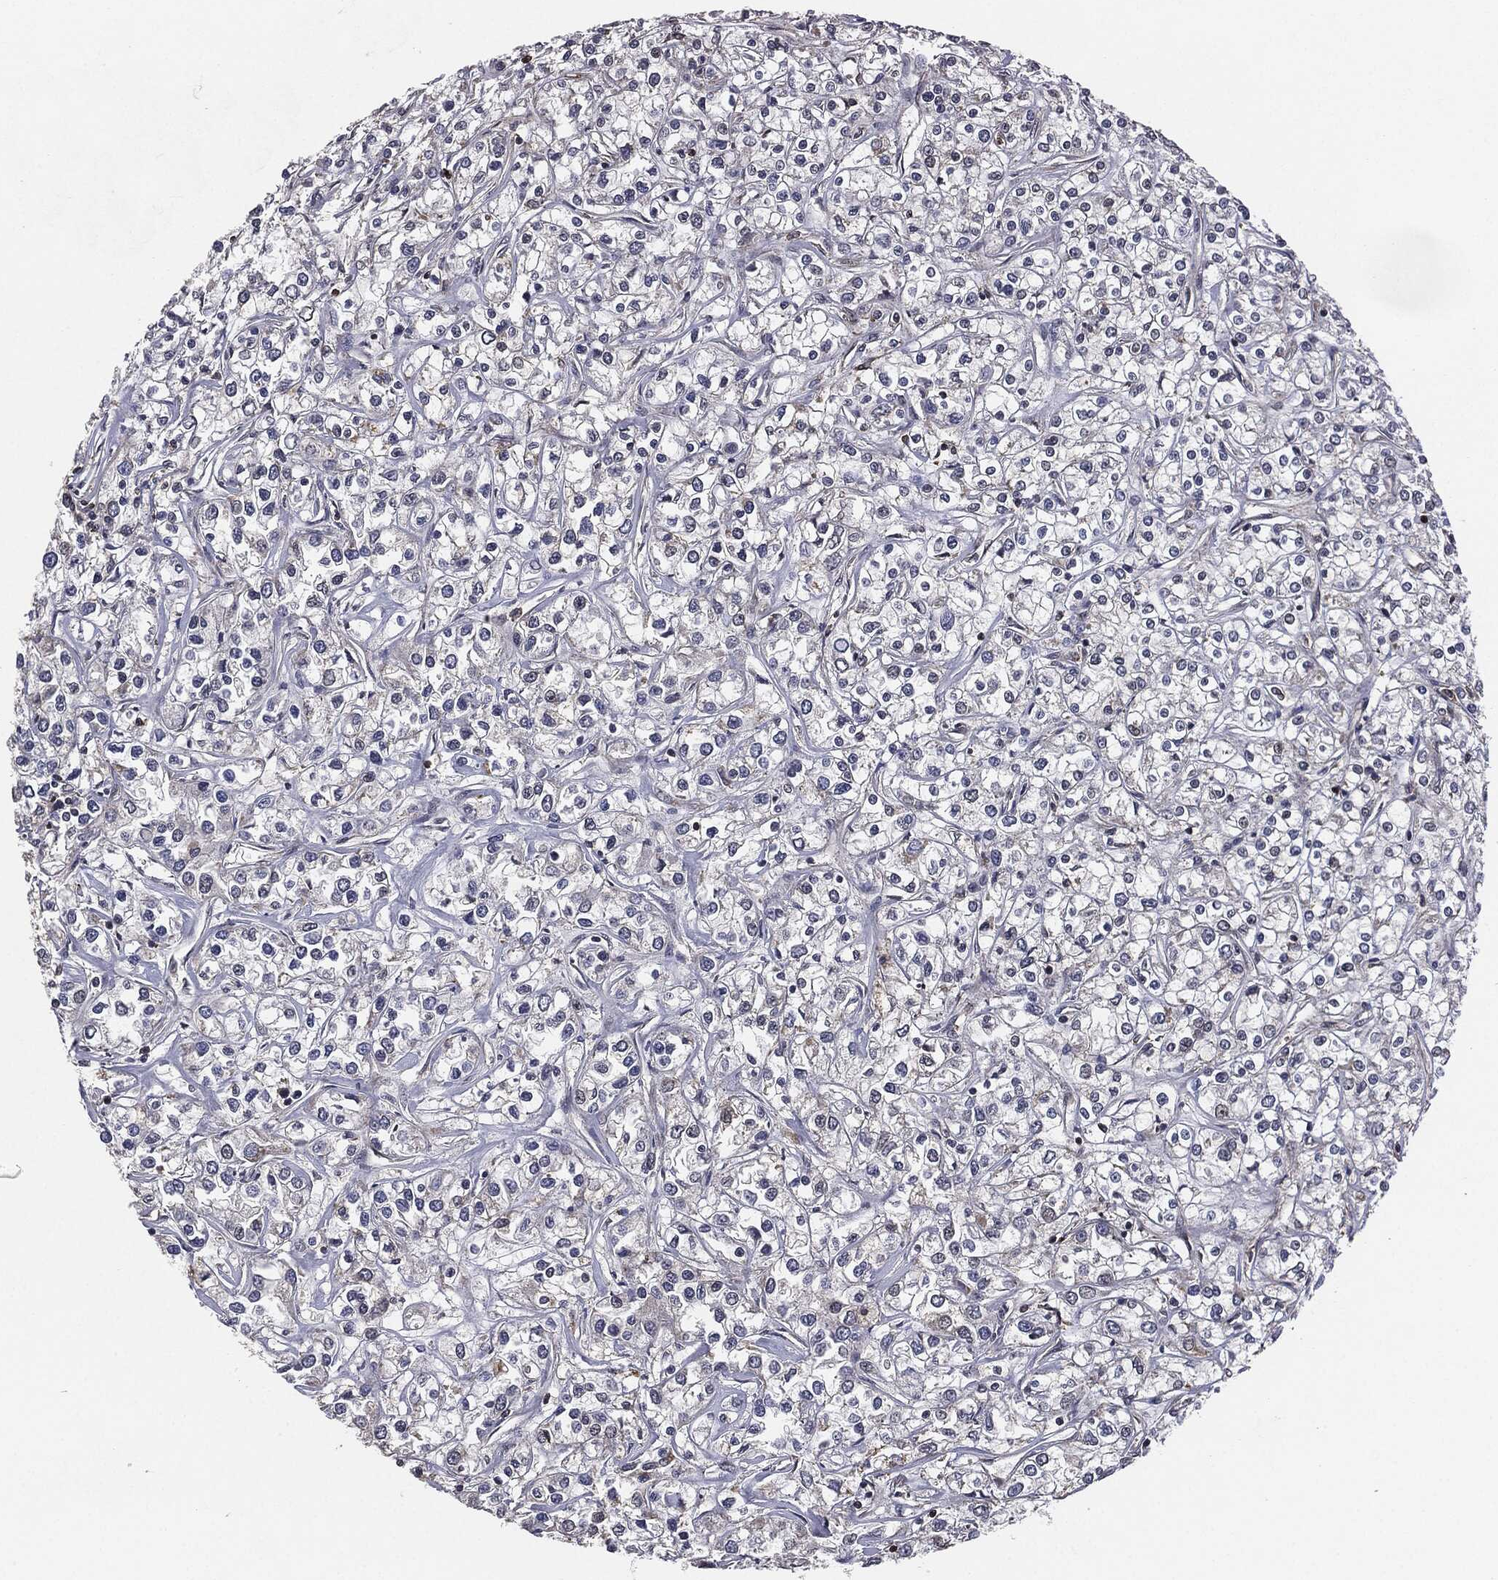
{"staining": {"intensity": "negative", "quantity": "none", "location": "none"}, "tissue": "renal cancer", "cell_type": "Tumor cells", "image_type": "cancer", "snomed": [{"axis": "morphology", "description": "Adenocarcinoma, NOS"}, {"axis": "topography", "description": "Kidney"}], "caption": "The micrograph exhibits no staining of tumor cells in adenocarcinoma (renal).", "gene": "UBR1", "patient": {"sex": "female", "age": 59}}